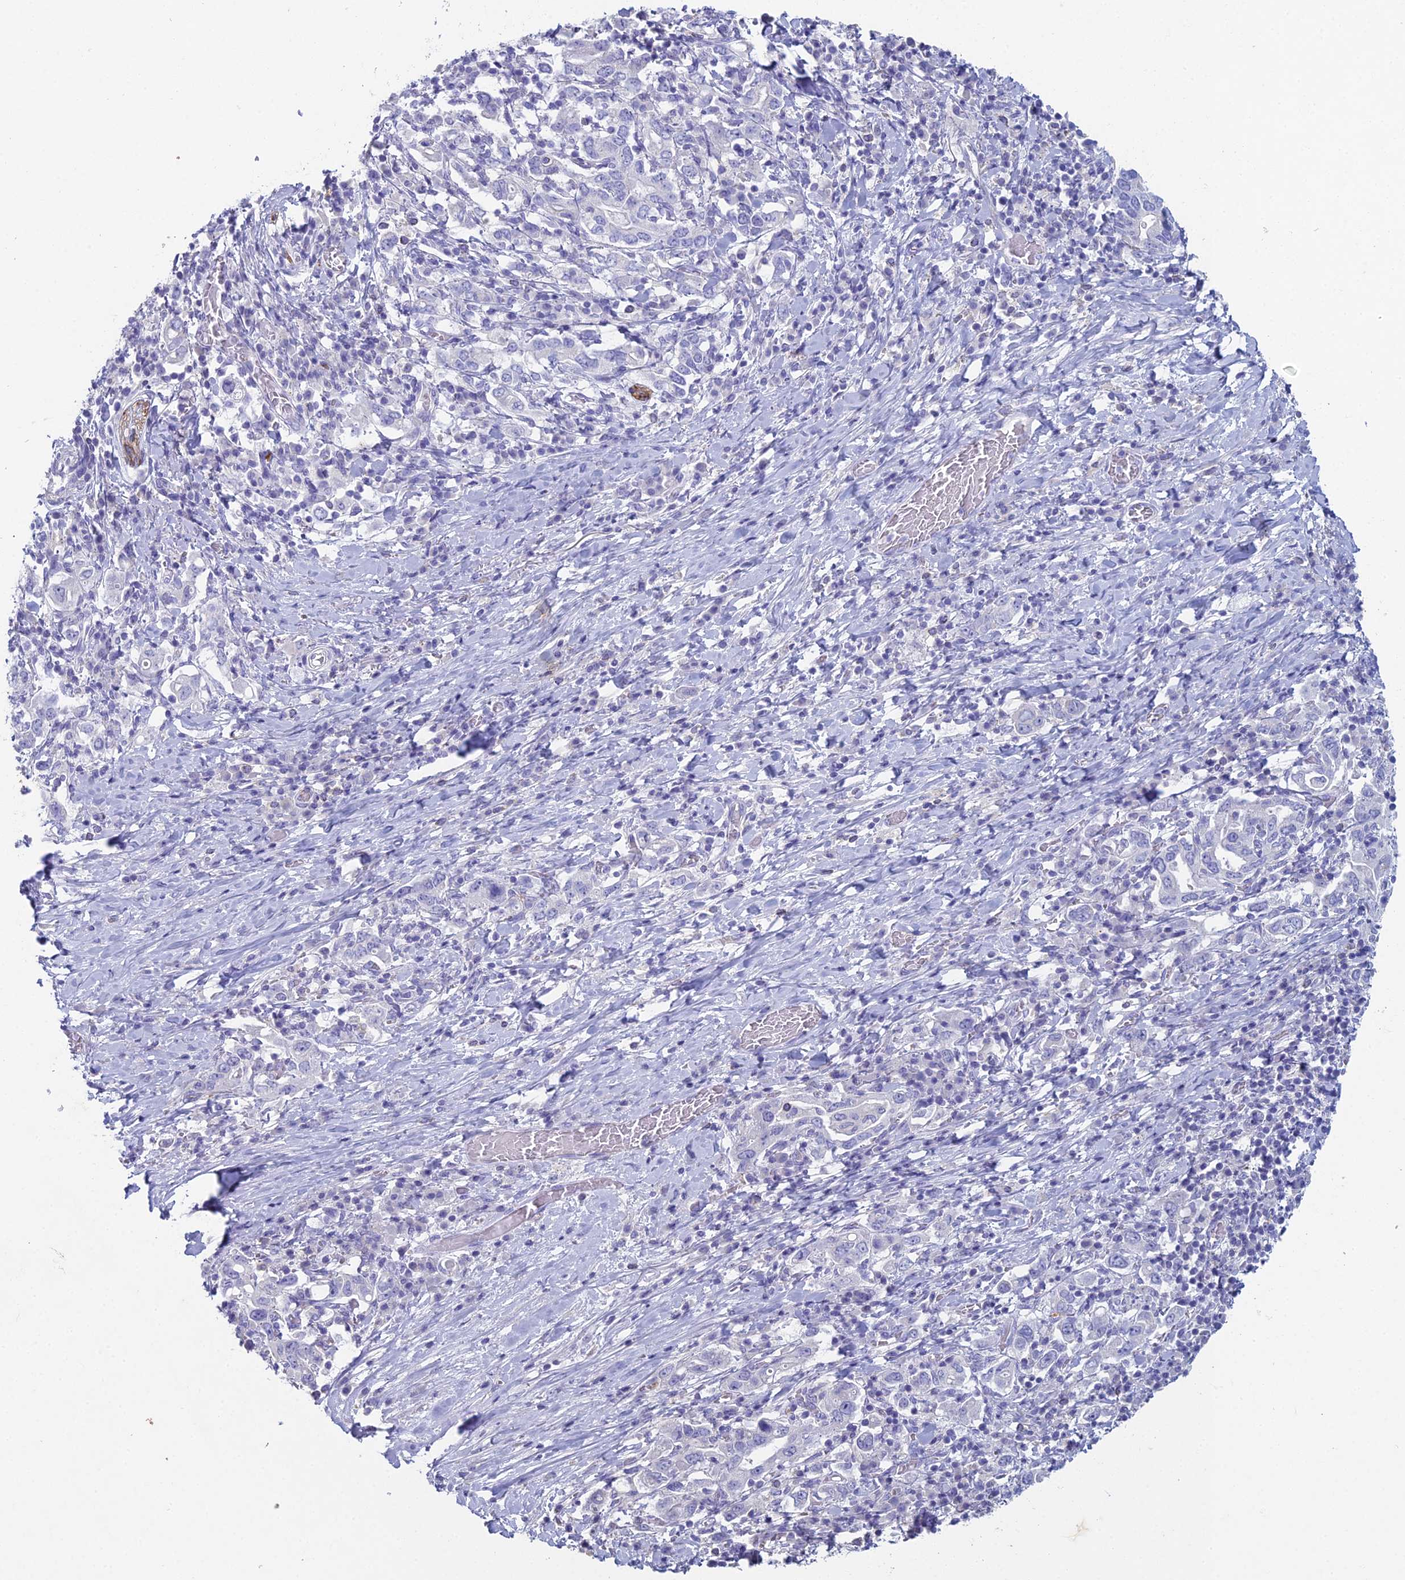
{"staining": {"intensity": "negative", "quantity": "none", "location": "none"}, "tissue": "stomach cancer", "cell_type": "Tumor cells", "image_type": "cancer", "snomed": [{"axis": "morphology", "description": "Adenocarcinoma, NOS"}, {"axis": "topography", "description": "Stomach, upper"}, {"axis": "topography", "description": "Stomach"}], "caption": "A histopathology image of adenocarcinoma (stomach) stained for a protein demonstrates no brown staining in tumor cells. (DAB (3,3'-diaminobenzidine) immunohistochemistry (IHC) visualized using brightfield microscopy, high magnification).", "gene": "NCAM1", "patient": {"sex": "male", "age": 62}}